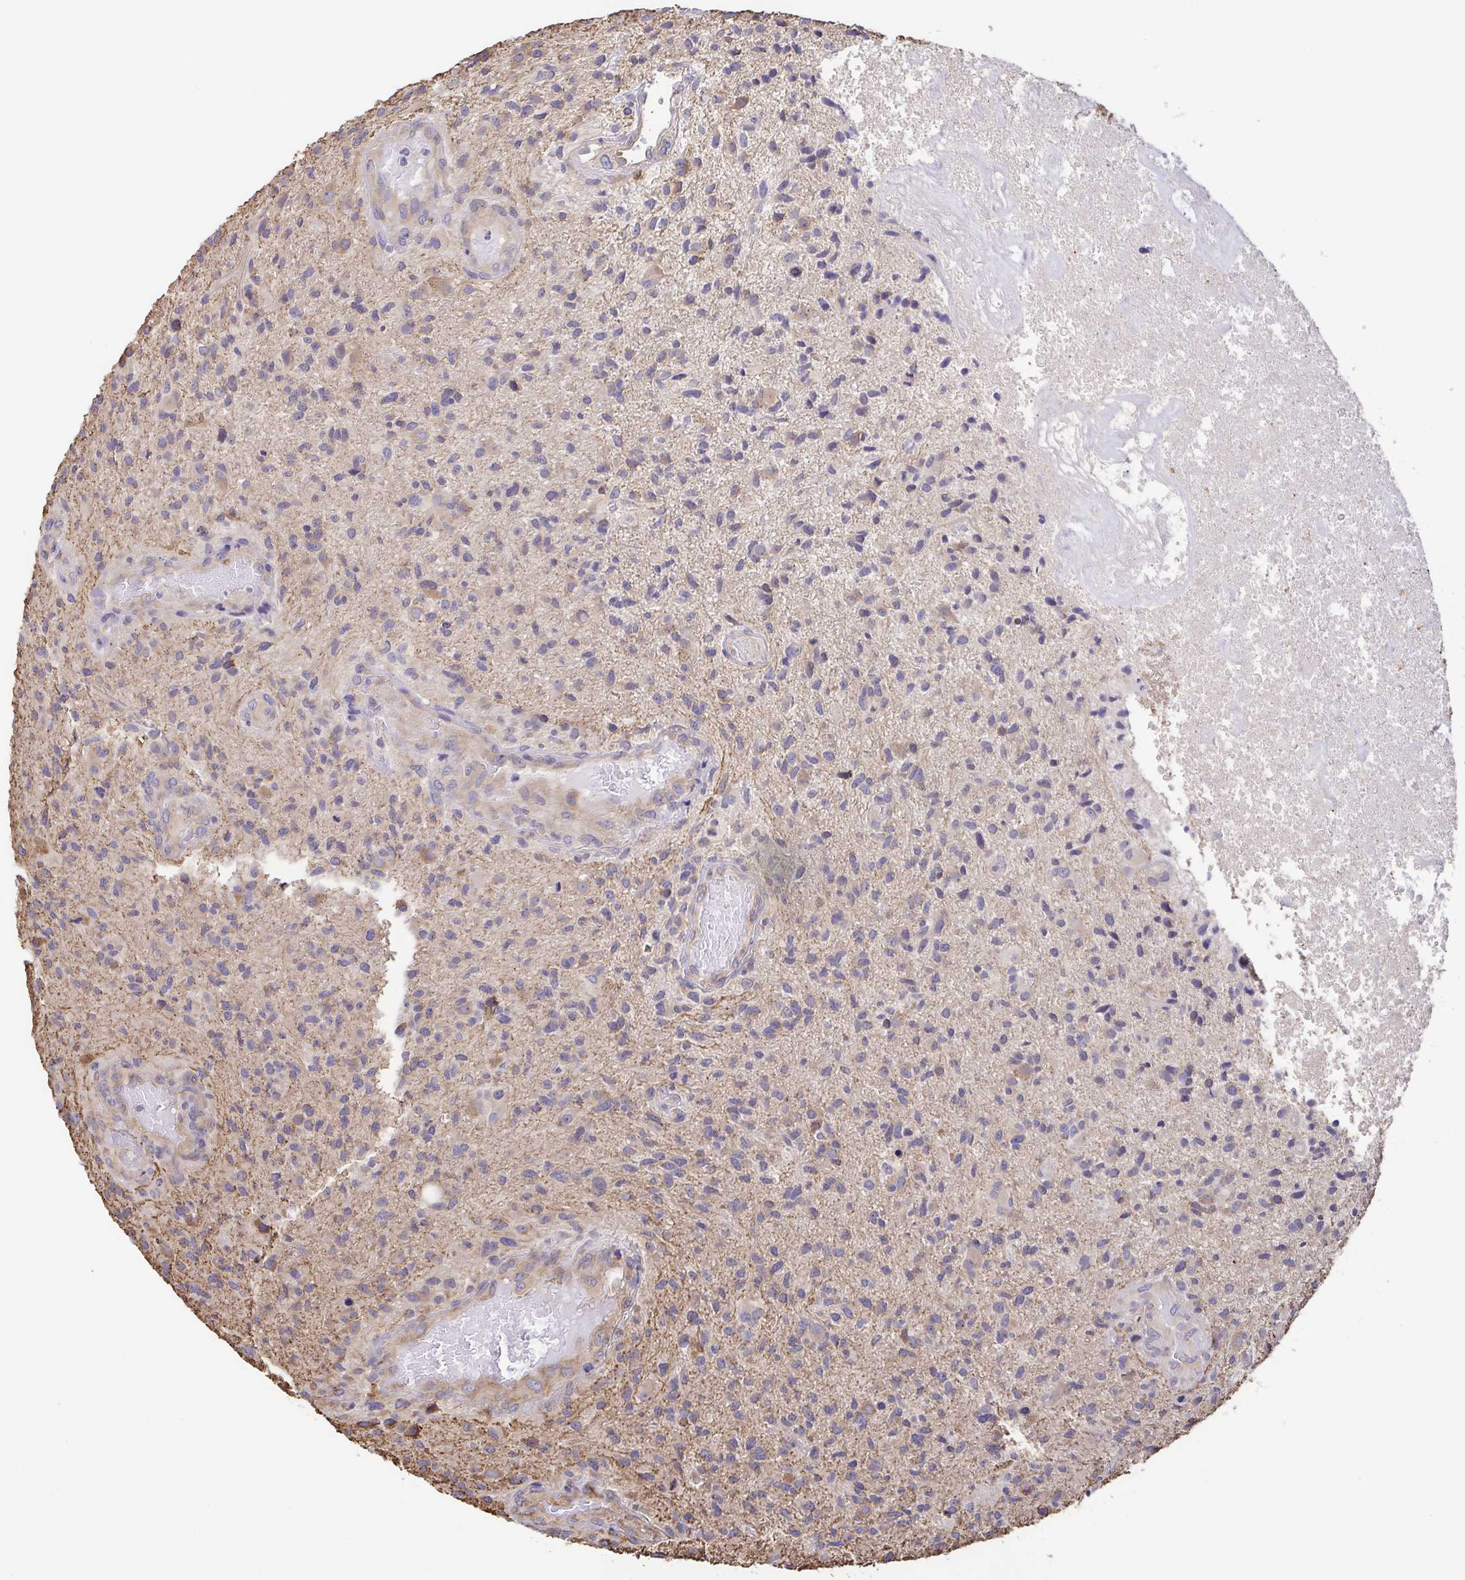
{"staining": {"intensity": "negative", "quantity": "none", "location": "none"}, "tissue": "glioma", "cell_type": "Tumor cells", "image_type": "cancer", "snomed": [{"axis": "morphology", "description": "Glioma, malignant, High grade"}, {"axis": "topography", "description": "Brain"}], "caption": "Tumor cells show no significant protein staining in glioma.", "gene": "EIF3D", "patient": {"sex": "male", "age": 55}}